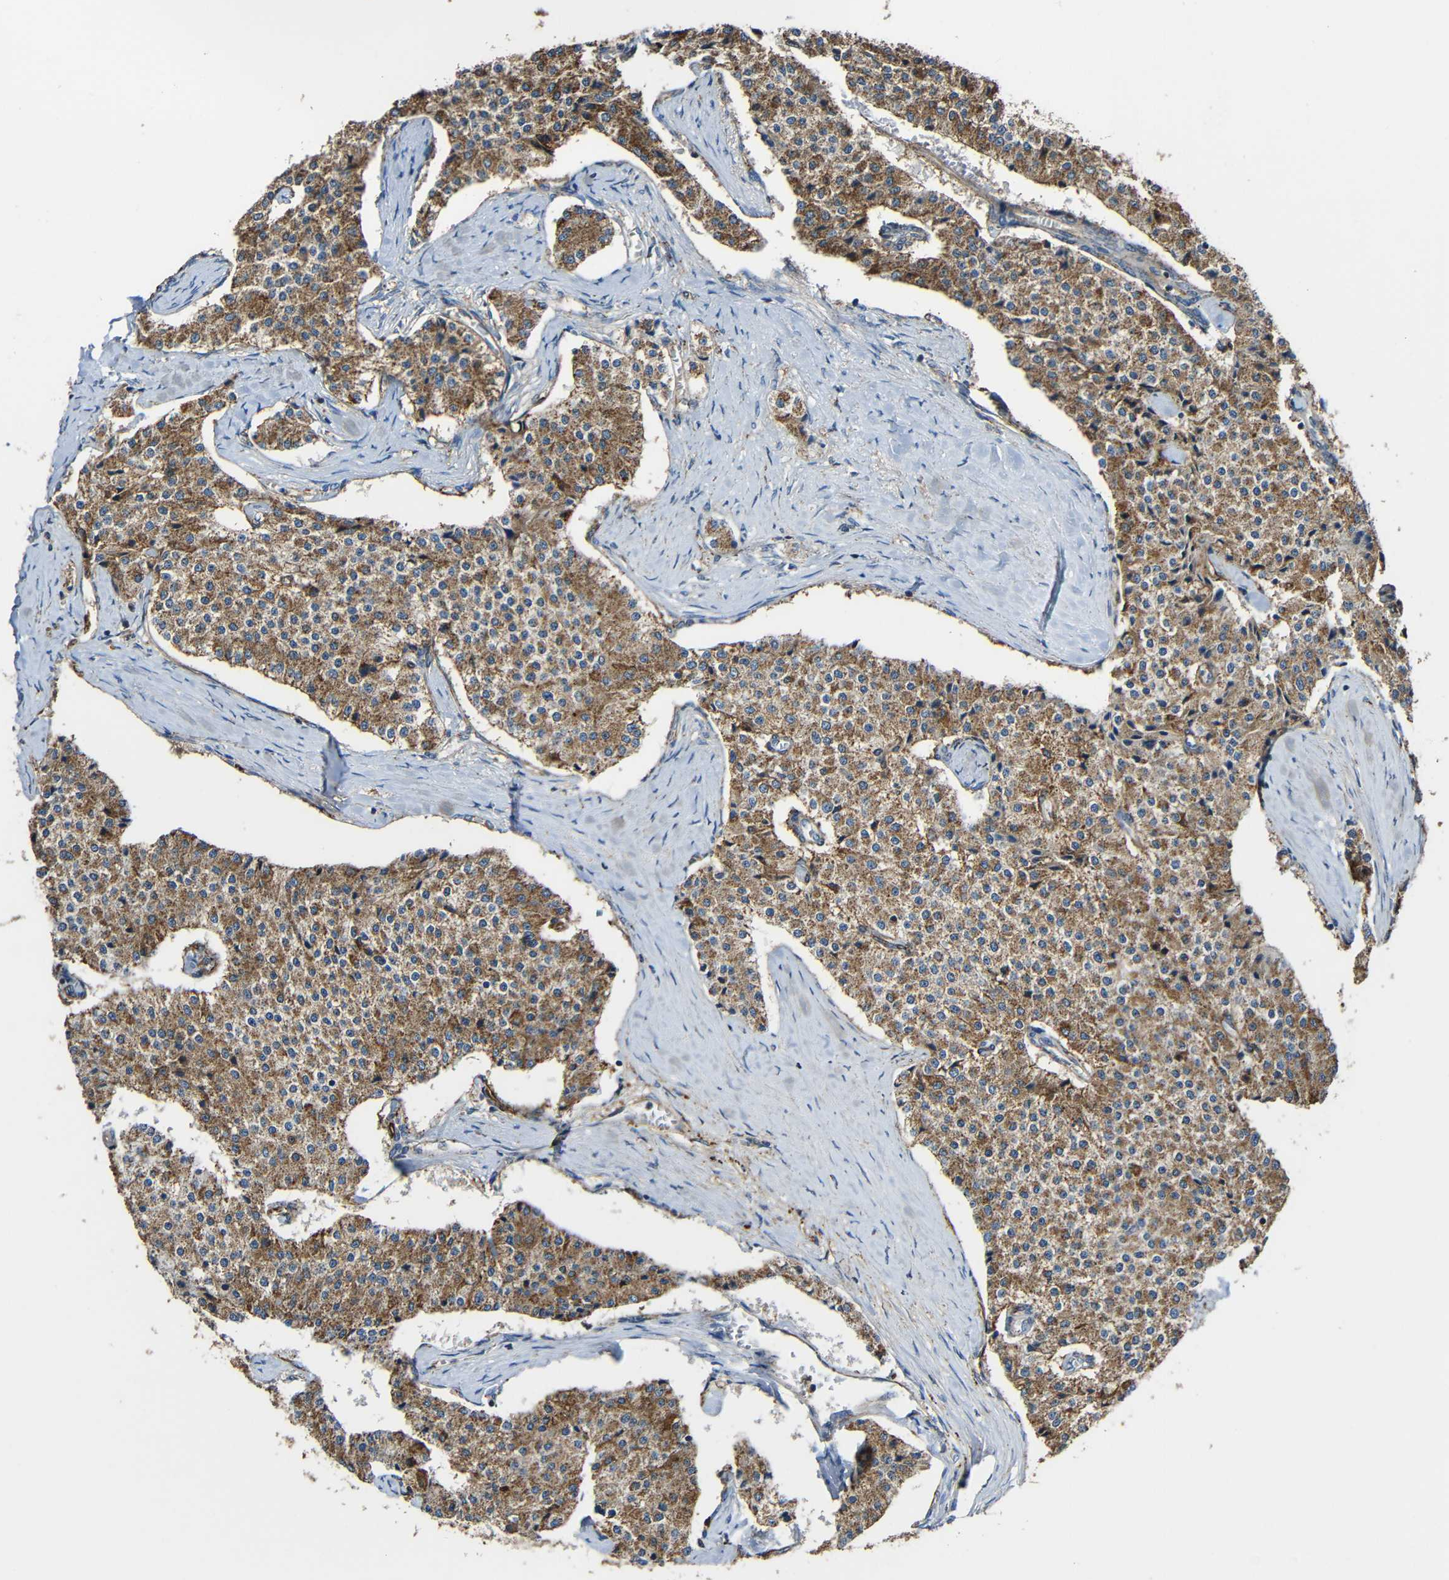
{"staining": {"intensity": "moderate", "quantity": ">75%", "location": "cytoplasmic/membranous"}, "tissue": "carcinoid", "cell_type": "Tumor cells", "image_type": "cancer", "snomed": [{"axis": "morphology", "description": "Carcinoid, malignant, NOS"}, {"axis": "topography", "description": "Colon"}], "caption": "Immunohistochemistry (IHC) of carcinoid (malignant) exhibits medium levels of moderate cytoplasmic/membranous positivity in approximately >75% of tumor cells.", "gene": "IGSF10", "patient": {"sex": "female", "age": 52}}